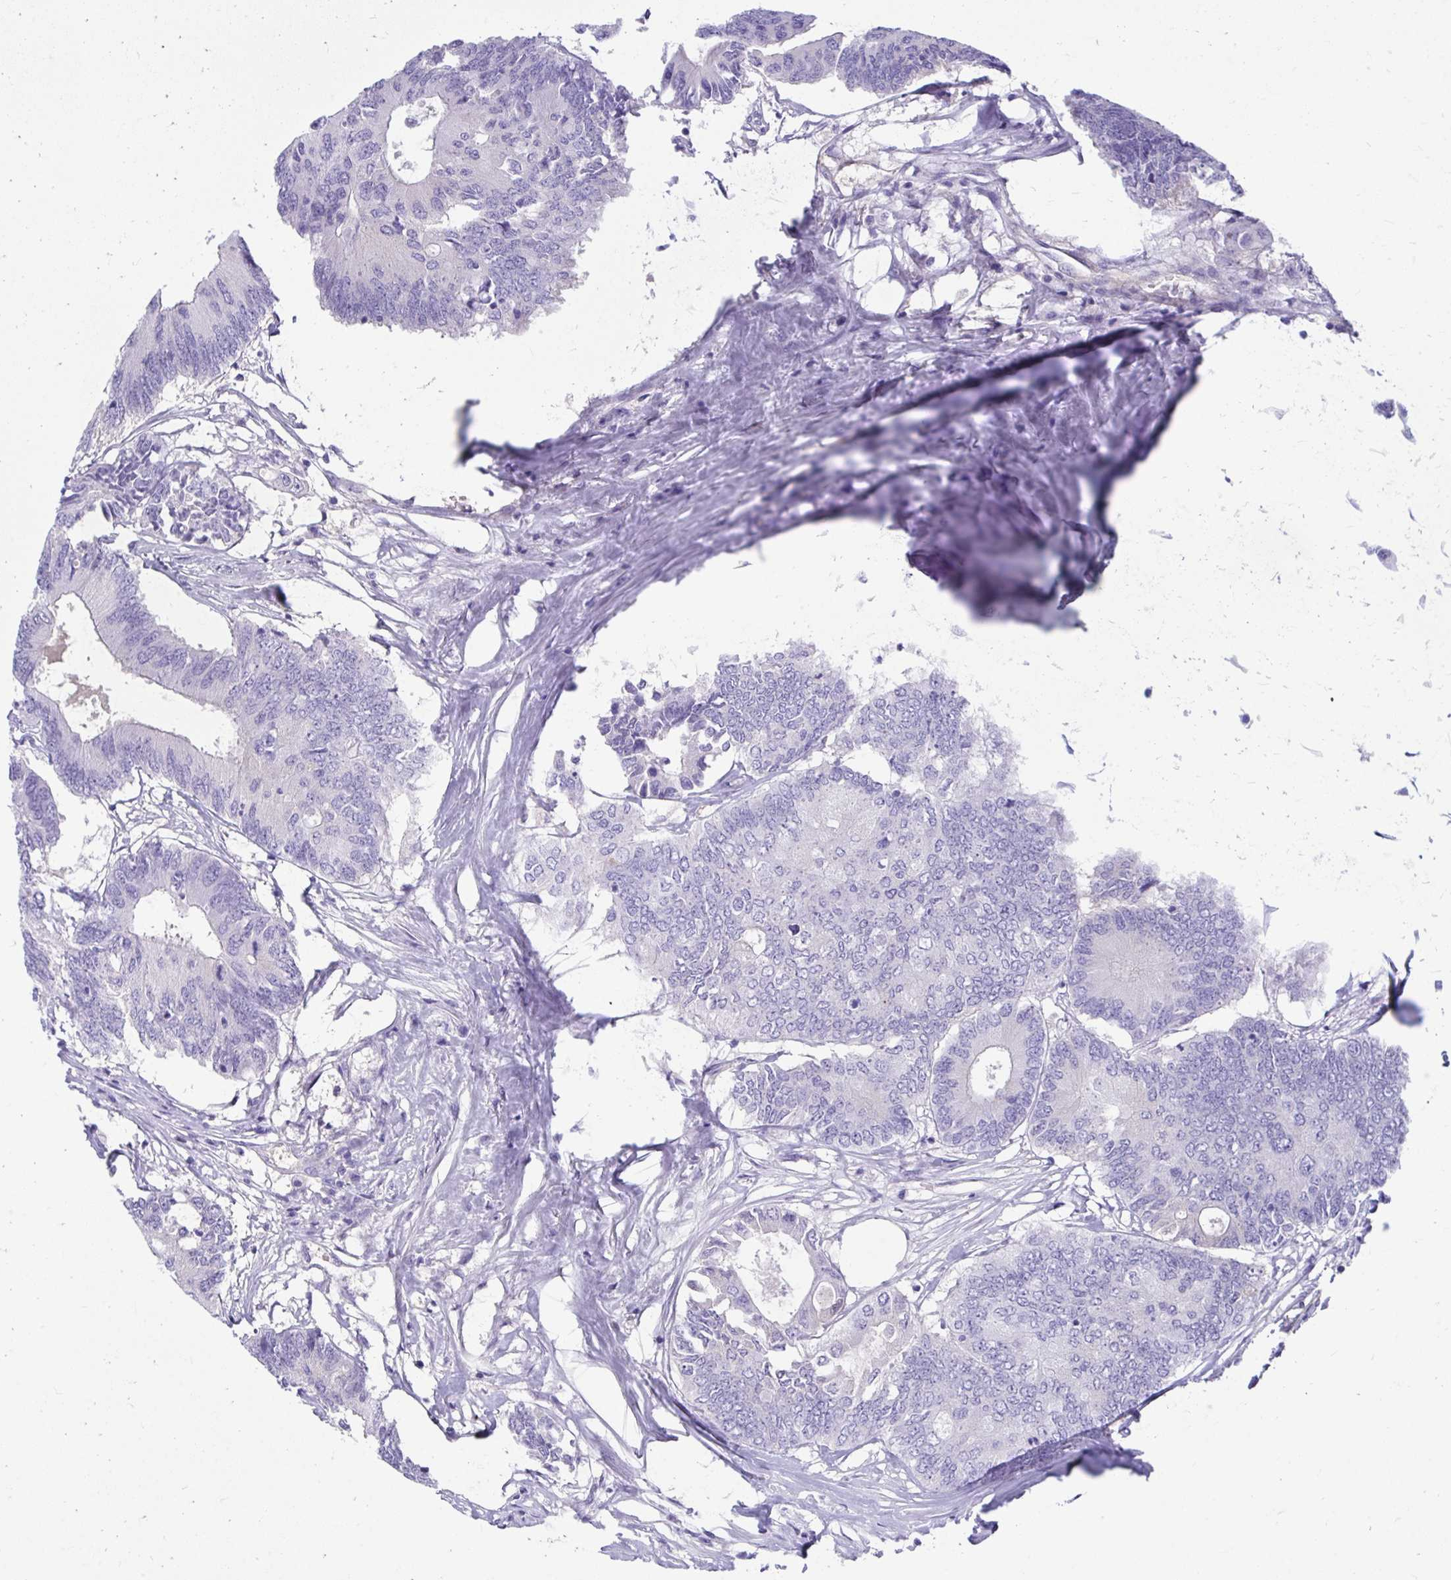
{"staining": {"intensity": "negative", "quantity": "none", "location": "none"}, "tissue": "colorectal cancer", "cell_type": "Tumor cells", "image_type": "cancer", "snomed": [{"axis": "morphology", "description": "Adenocarcinoma, NOS"}, {"axis": "topography", "description": "Colon"}], "caption": "High magnification brightfield microscopy of colorectal cancer (adenocarcinoma) stained with DAB (3,3'-diaminobenzidine) (brown) and counterstained with hematoxylin (blue): tumor cells show no significant staining. Brightfield microscopy of immunohistochemistry (IHC) stained with DAB (brown) and hematoxylin (blue), captured at high magnification.", "gene": "SMIM9", "patient": {"sex": "male", "age": 71}}